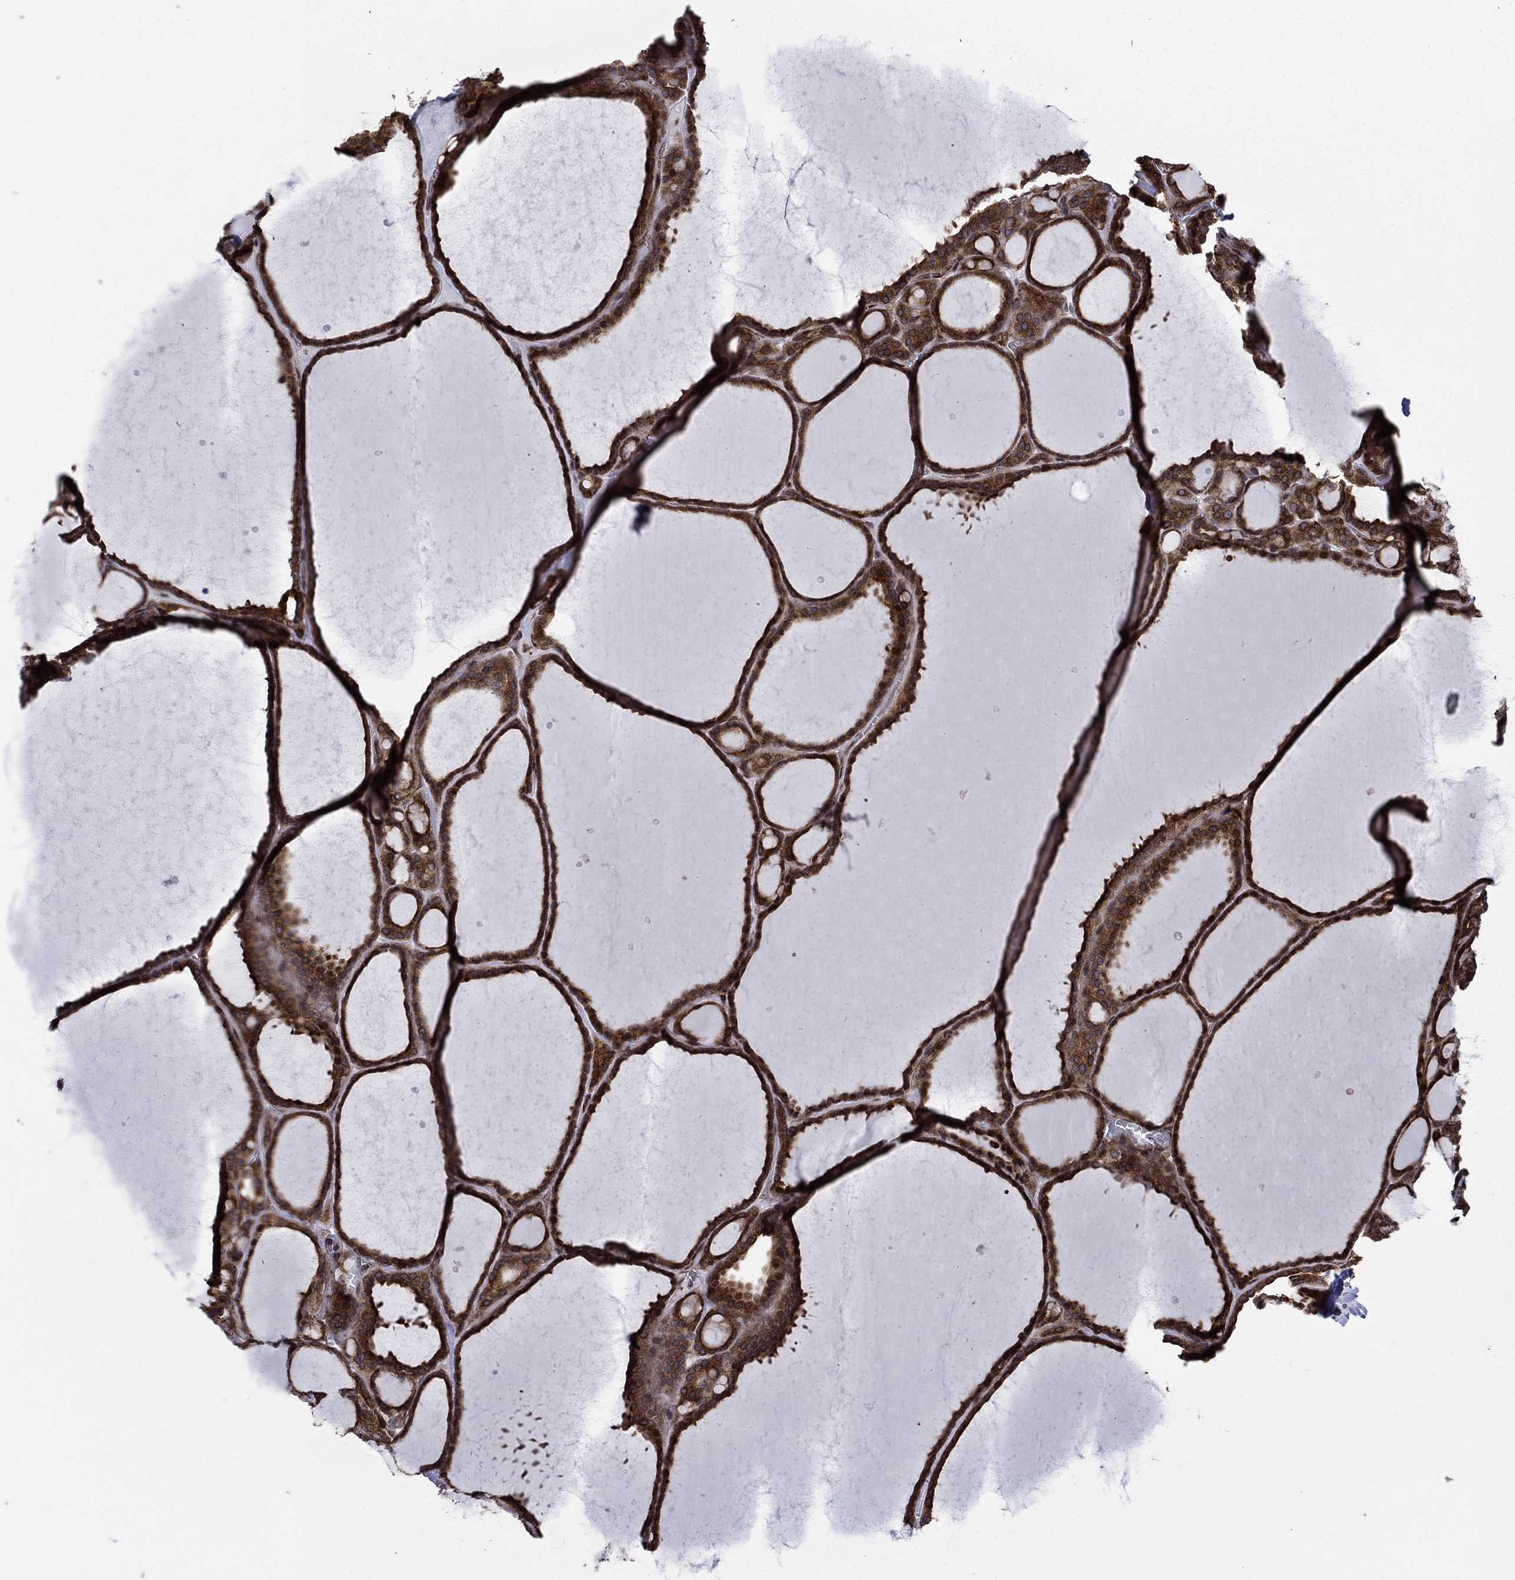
{"staining": {"intensity": "strong", "quantity": ">75%", "location": "cytoplasmic/membranous"}, "tissue": "thyroid gland", "cell_type": "Glandular cells", "image_type": "normal", "snomed": [{"axis": "morphology", "description": "Normal tissue, NOS"}, {"axis": "topography", "description": "Thyroid gland"}], "caption": "Protein positivity by immunohistochemistry demonstrates strong cytoplasmic/membranous staining in about >75% of glandular cells in unremarkable thyroid gland.", "gene": "DHRS7", "patient": {"sex": "male", "age": 63}}